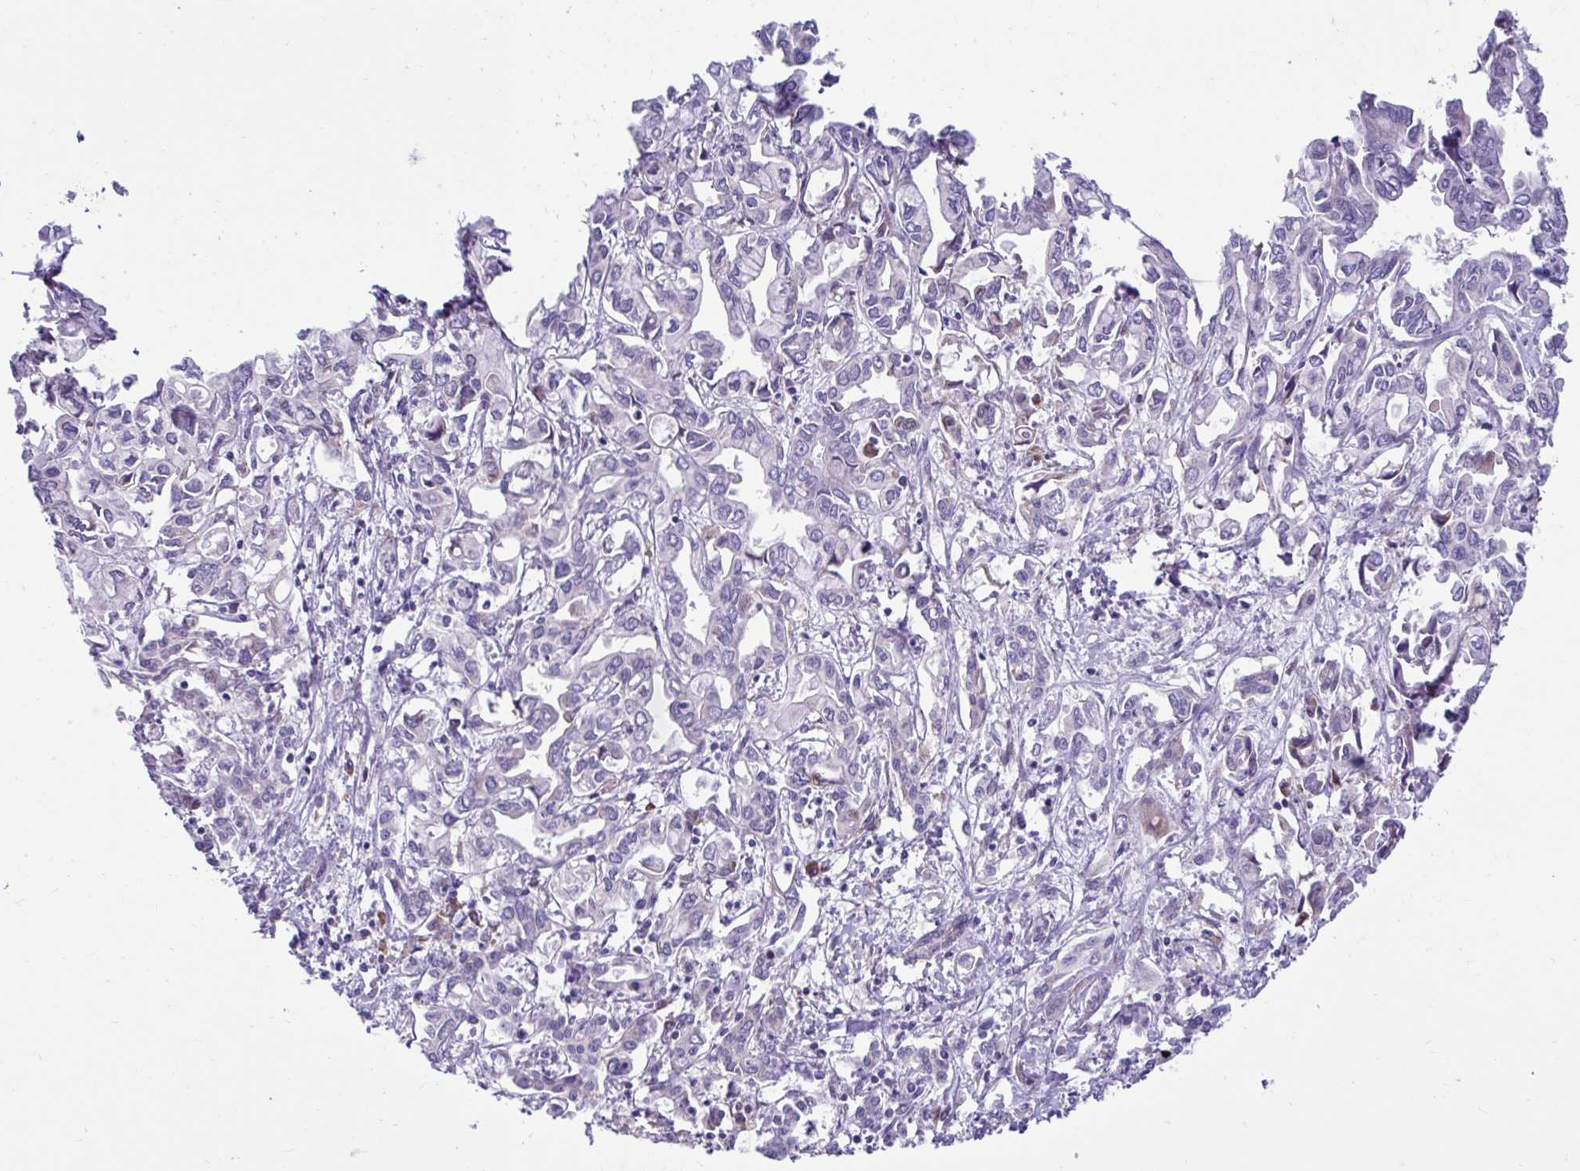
{"staining": {"intensity": "negative", "quantity": "none", "location": "none"}, "tissue": "liver cancer", "cell_type": "Tumor cells", "image_type": "cancer", "snomed": [{"axis": "morphology", "description": "Cholangiocarcinoma"}, {"axis": "topography", "description": "Liver"}], "caption": "This image is of cholangiocarcinoma (liver) stained with immunohistochemistry to label a protein in brown with the nuclei are counter-stained blue. There is no staining in tumor cells. (Brightfield microscopy of DAB (3,3'-diaminobenzidine) IHC at high magnification).", "gene": "RPL7", "patient": {"sex": "female", "age": 64}}